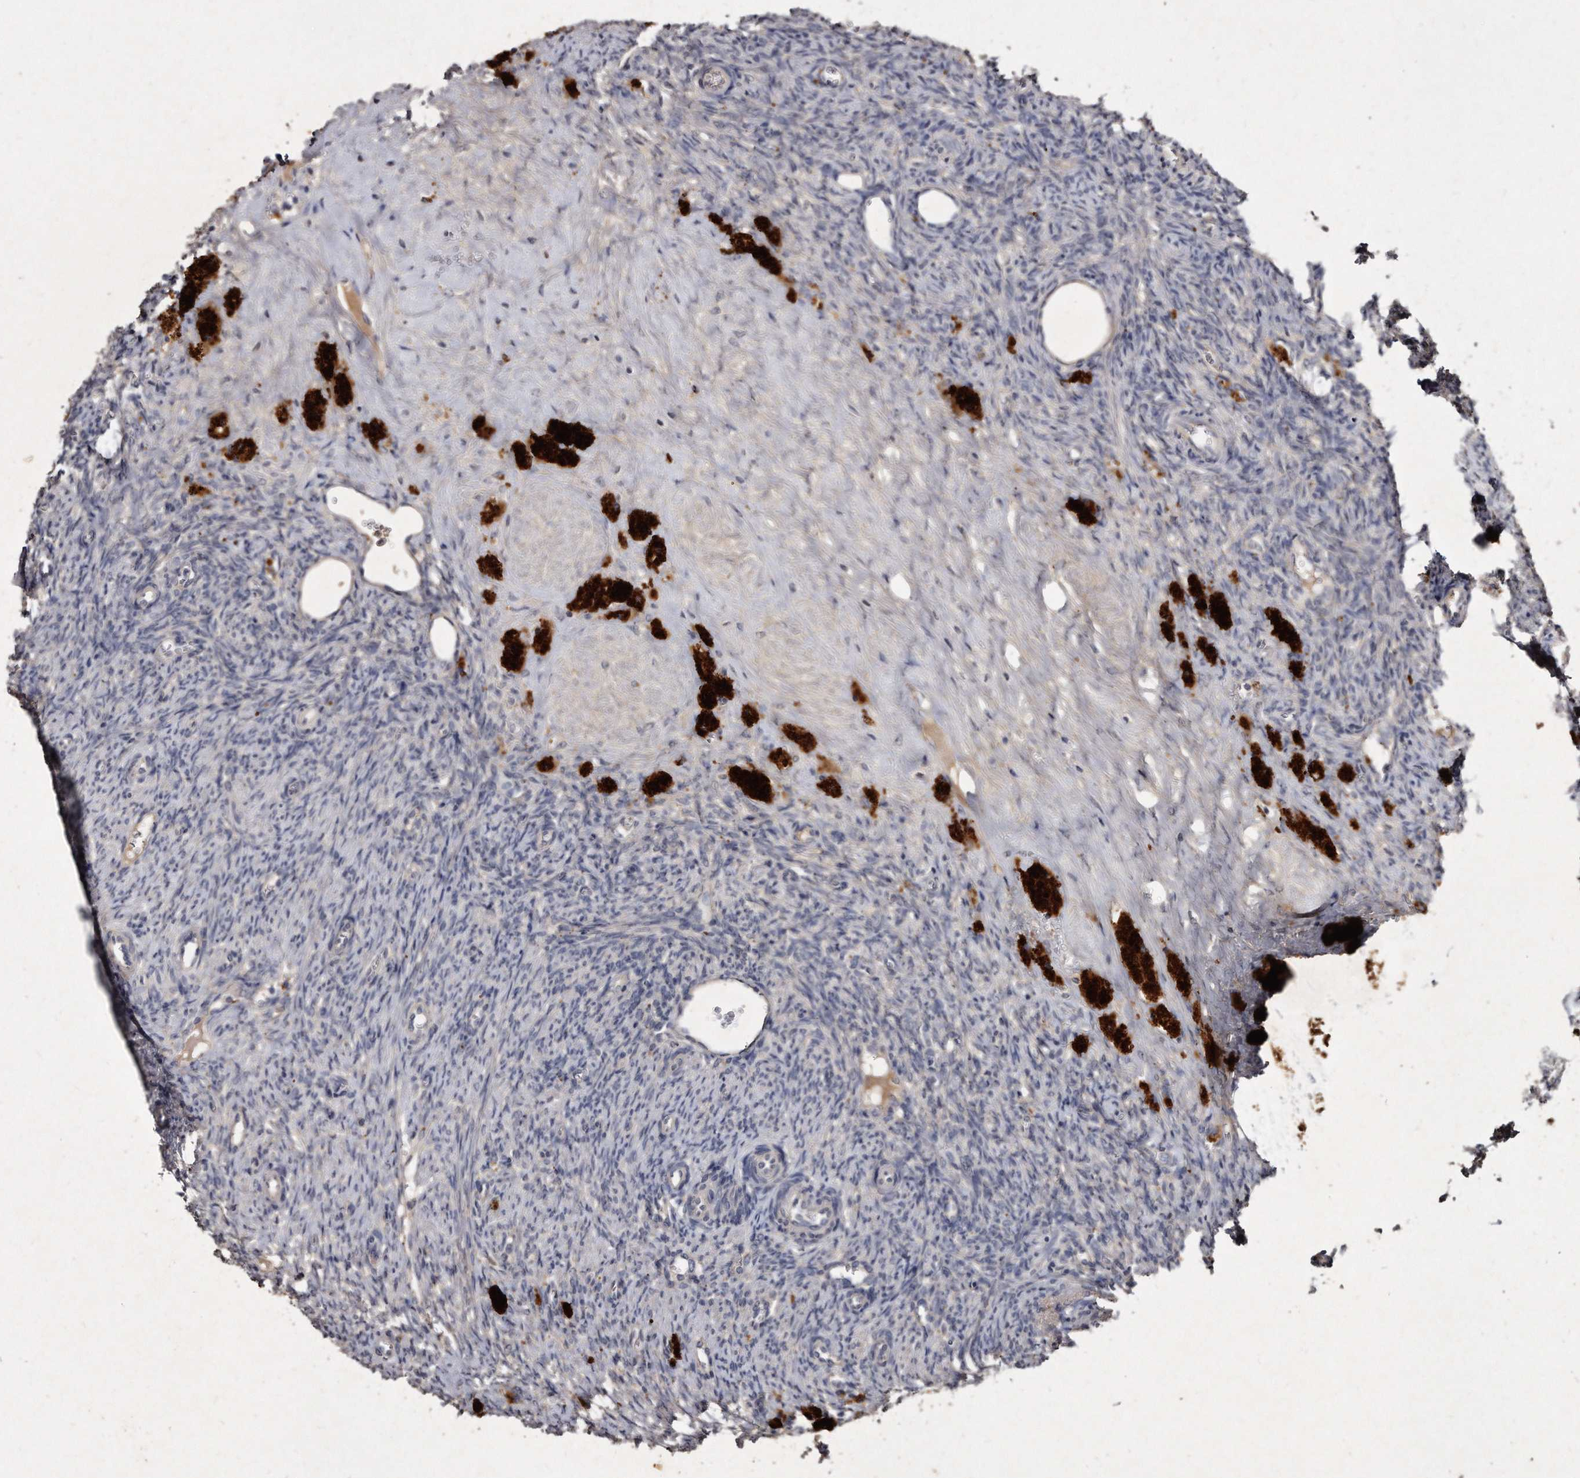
{"staining": {"intensity": "moderate", "quantity": "<25%", "location": "cytoplasmic/membranous"}, "tissue": "ovary", "cell_type": "Follicle cells", "image_type": "normal", "snomed": [{"axis": "morphology", "description": "Normal tissue, NOS"}, {"axis": "topography", "description": "Ovary"}], "caption": "Follicle cells demonstrate low levels of moderate cytoplasmic/membranous staining in approximately <25% of cells in benign human ovary.", "gene": "KLHDC3", "patient": {"sex": "female", "age": 41}}